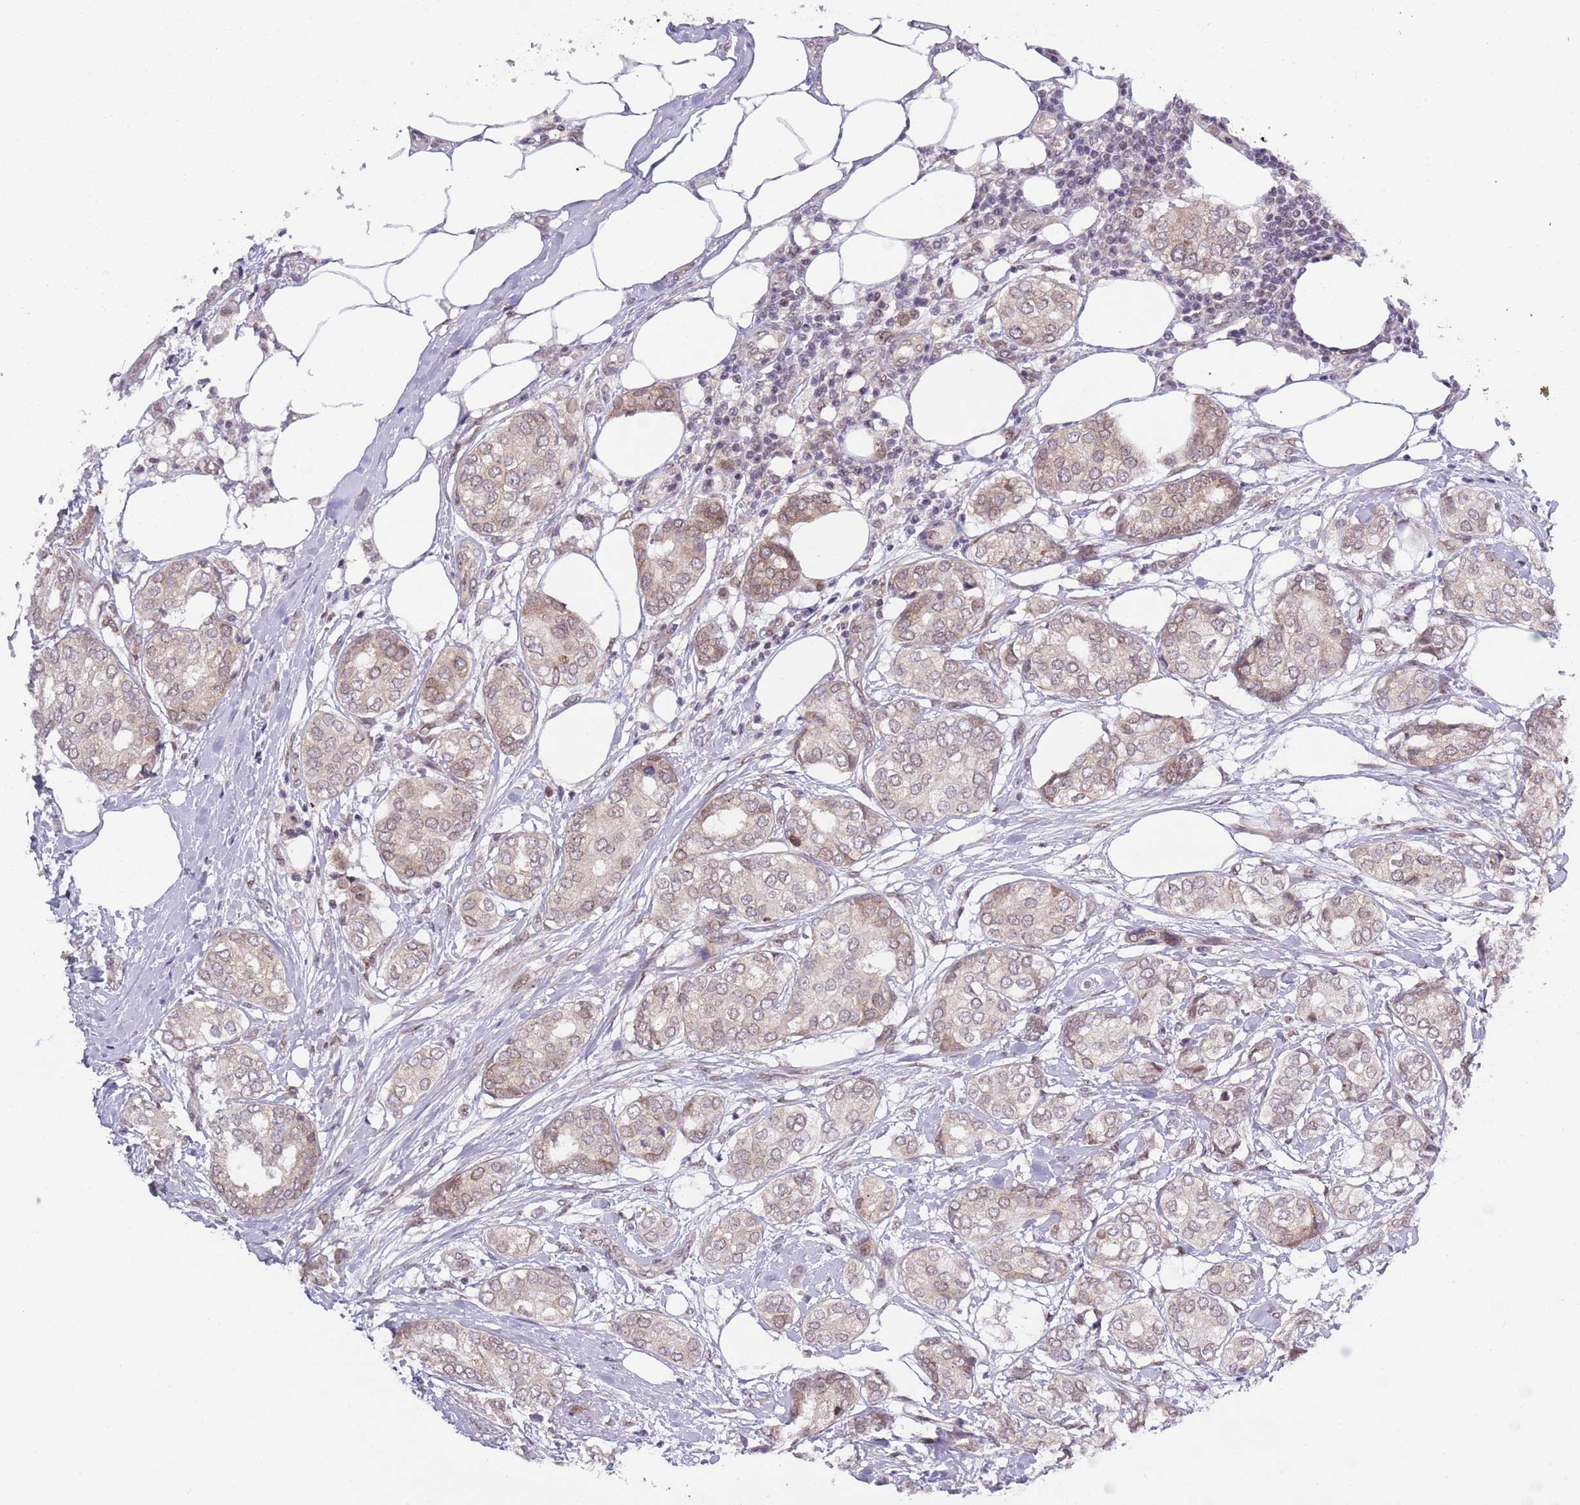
{"staining": {"intensity": "weak", "quantity": "25%-75%", "location": "nuclear"}, "tissue": "breast cancer", "cell_type": "Tumor cells", "image_type": "cancer", "snomed": [{"axis": "morphology", "description": "Duct carcinoma"}, {"axis": "topography", "description": "Breast"}], "caption": "DAB immunohistochemical staining of breast cancer demonstrates weak nuclear protein positivity in about 25%-75% of tumor cells.", "gene": "SLC25A32", "patient": {"sex": "female", "age": 73}}